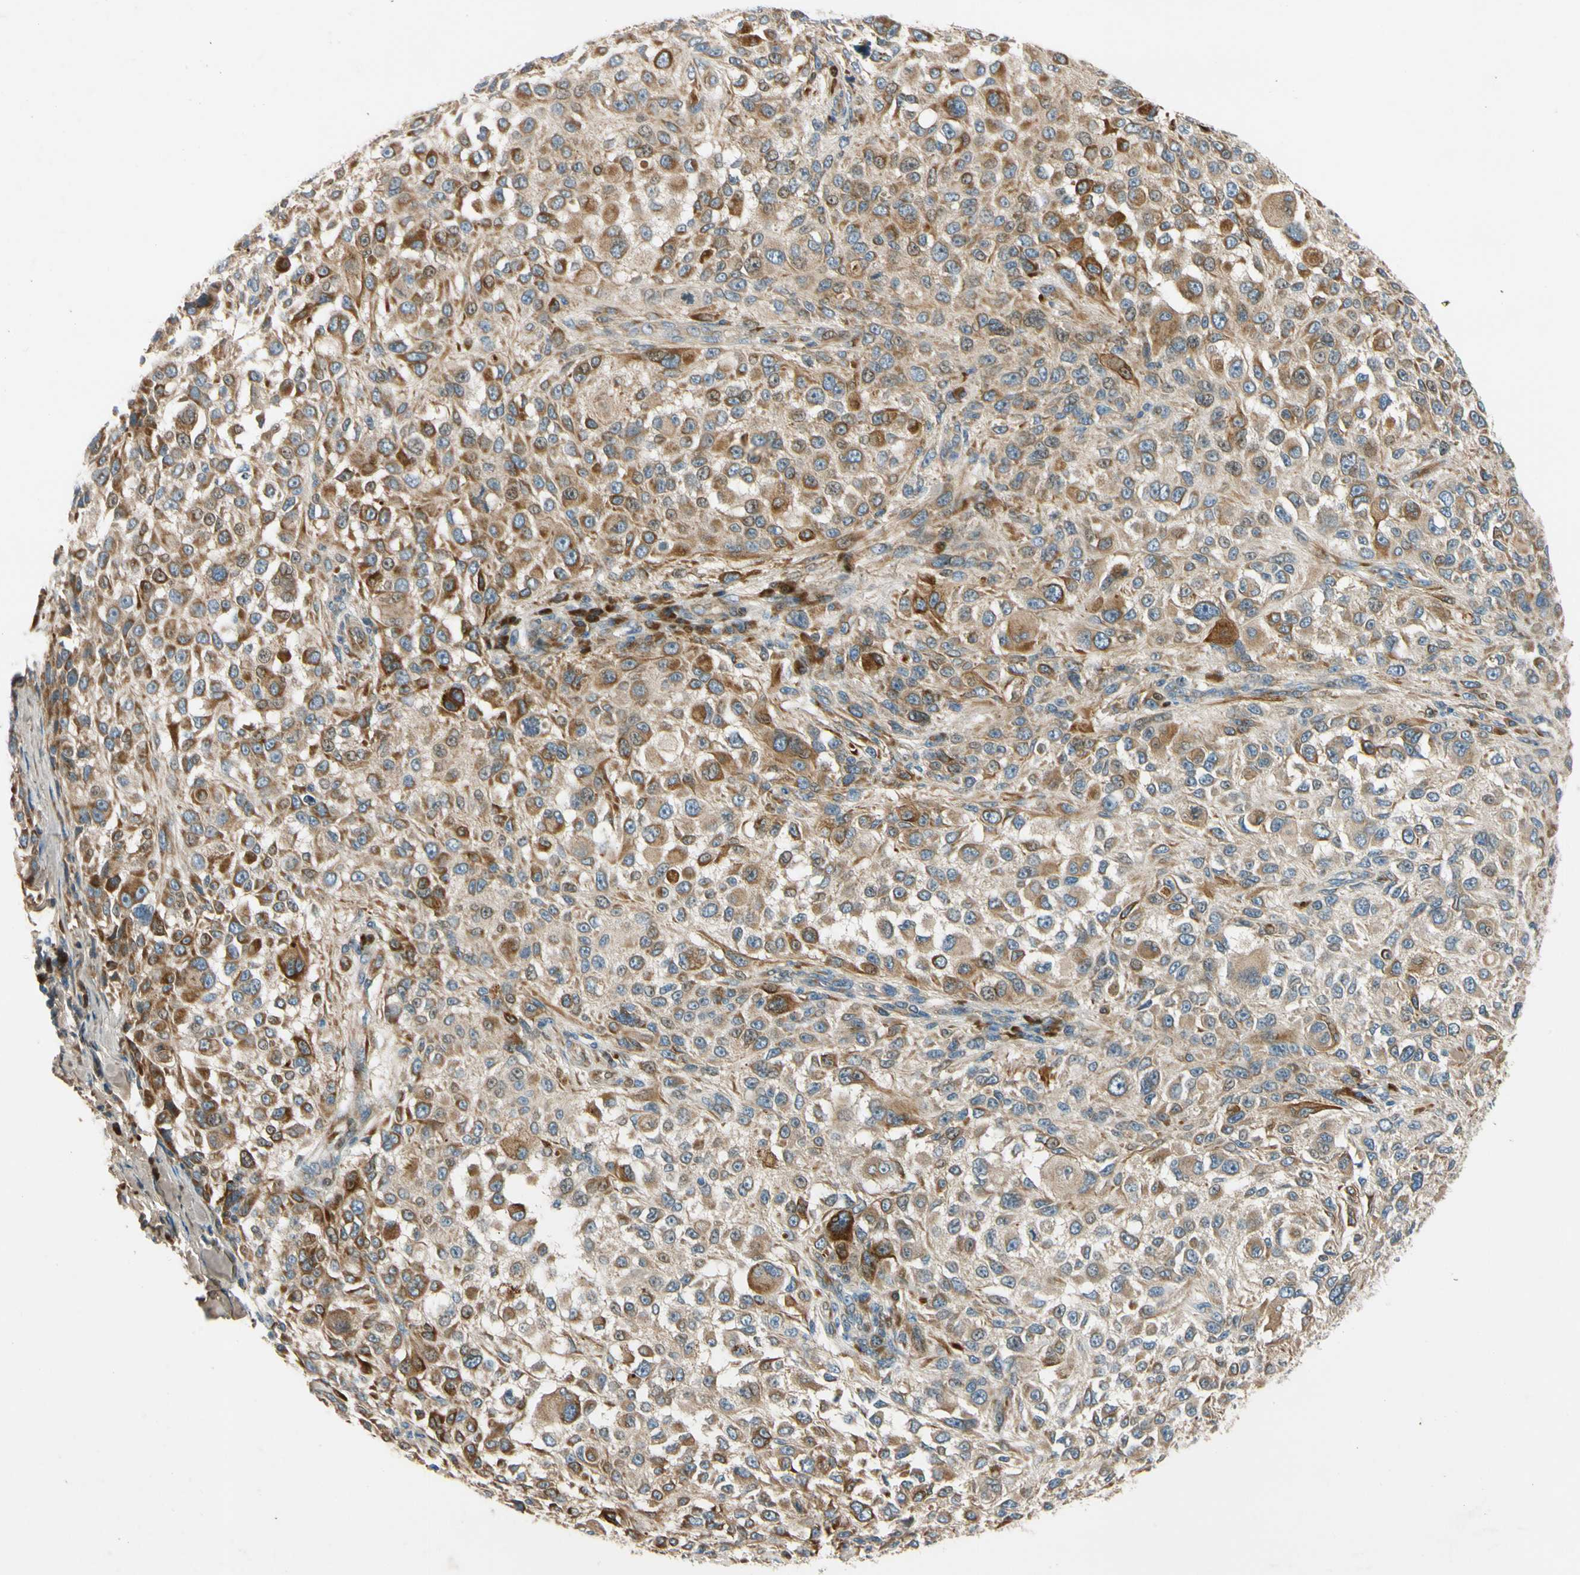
{"staining": {"intensity": "strong", "quantity": ">75%", "location": "cytoplasmic/membranous"}, "tissue": "melanoma", "cell_type": "Tumor cells", "image_type": "cancer", "snomed": [{"axis": "morphology", "description": "Necrosis, NOS"}, {"axis": "morphology", "description": "Malignant melanoma, NOS"}, {"axis": "topography", "description": "Skin"}], "caption": "This image exhibits malignant melanoma stained with IHC to label a protein in brown. The cytoplasmic/membranous of tumor cells show strong positivity for the protein. Nuclei are counter-stained blue.", "gene": "MST1R", "patient": {"sex": "female", "age": 87}}